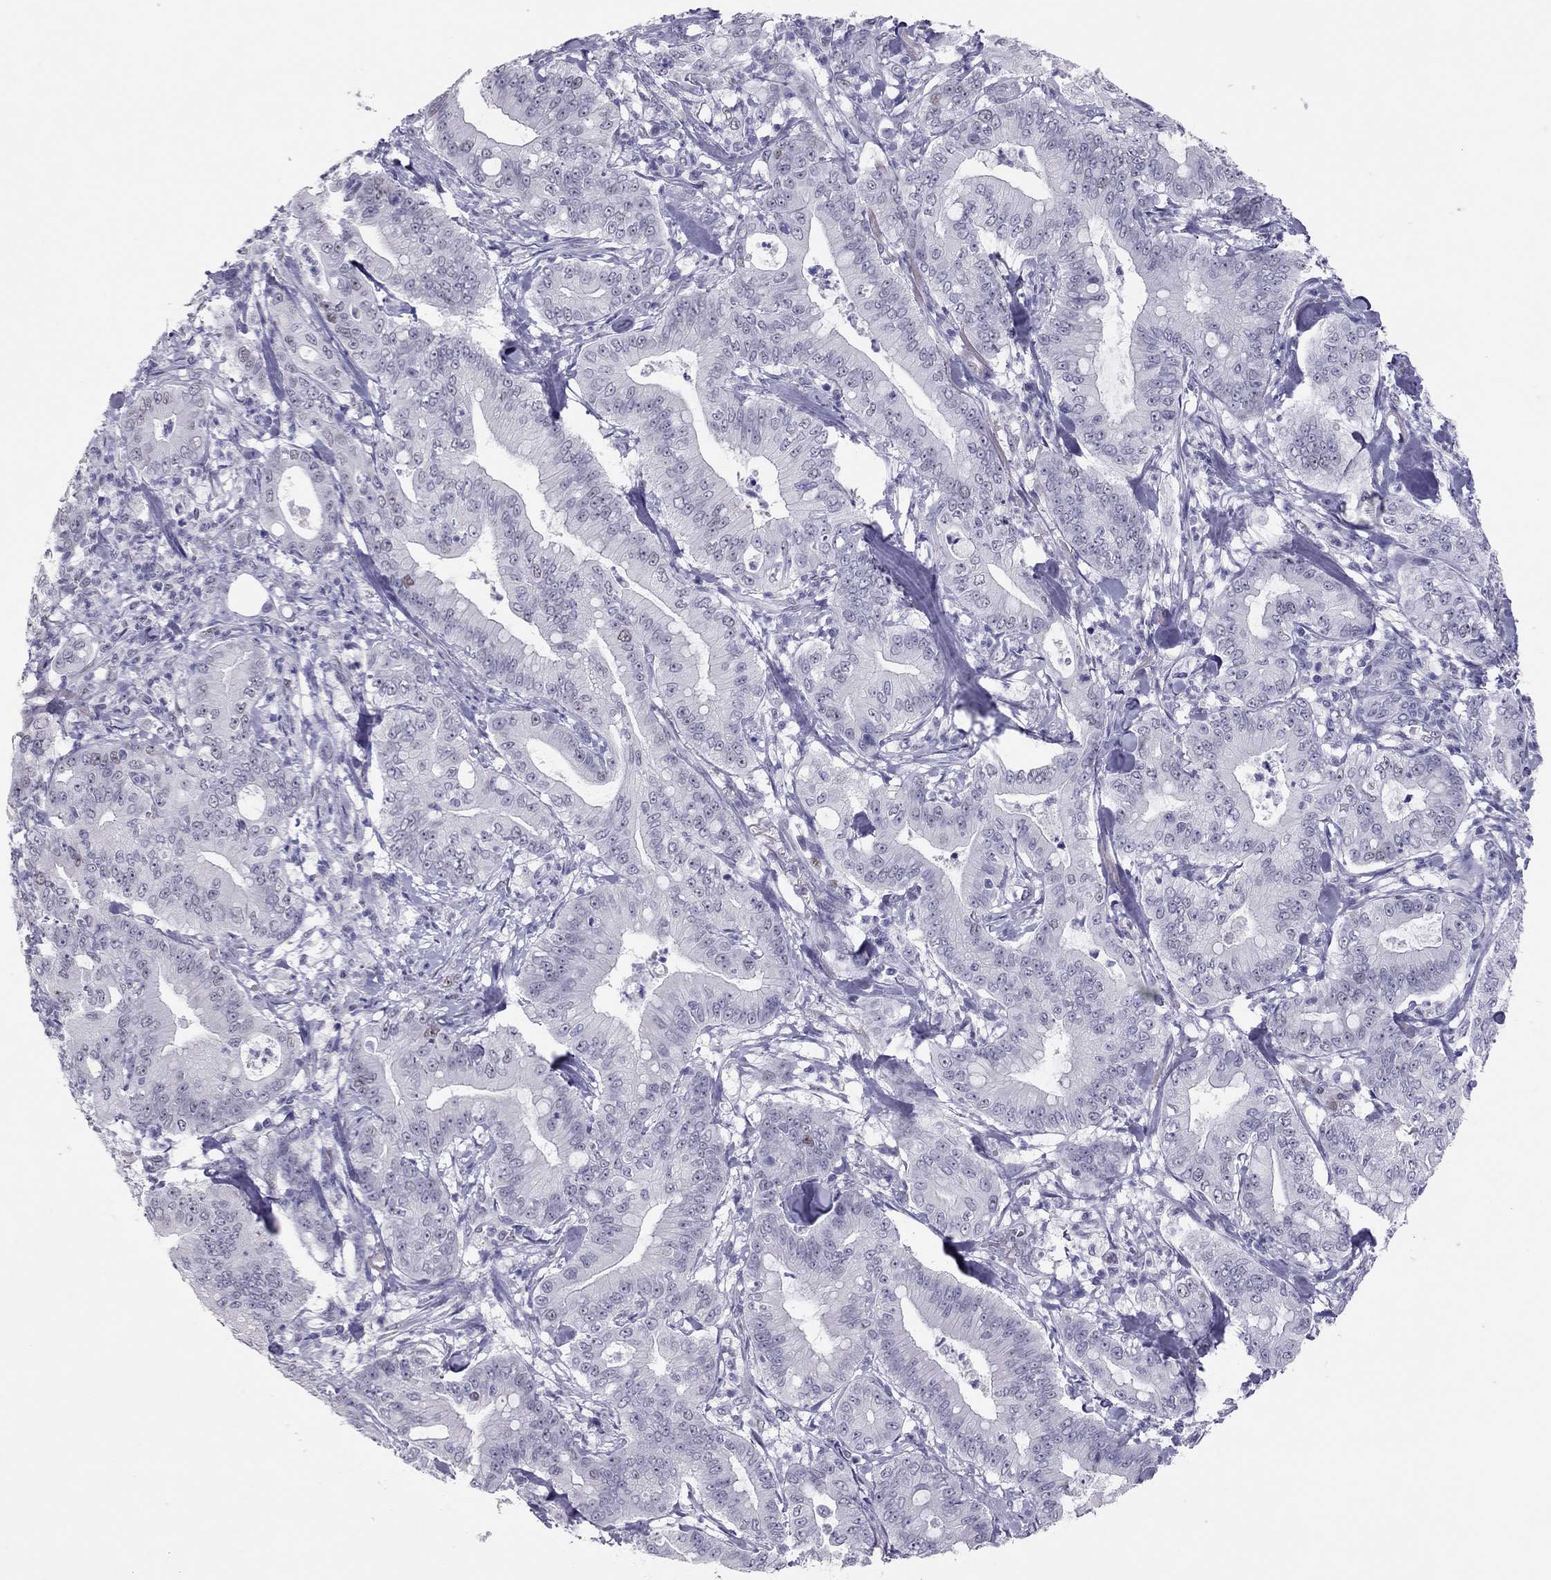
{"staining": {"intensity": "negative", "quantity": "none", "location": "none"}, "tissue": "pancreatic cancer", "cell_type": "Tumor cells", "image_type": "cancer", "snomed": [{"axis": "morphology", "description": "Adenocarcinoma, NOS"}, {"axis": "topography", "description": "Pancreas"}], "caption": "Immunohistochemistry histopathology image of neoplastic tissue: pancreatic cancer stained with DAB exhibits no significant protein positivity in tumor cells.", "gene": "PHOX2A", "patient": {"sex": "male", "age": 71}}